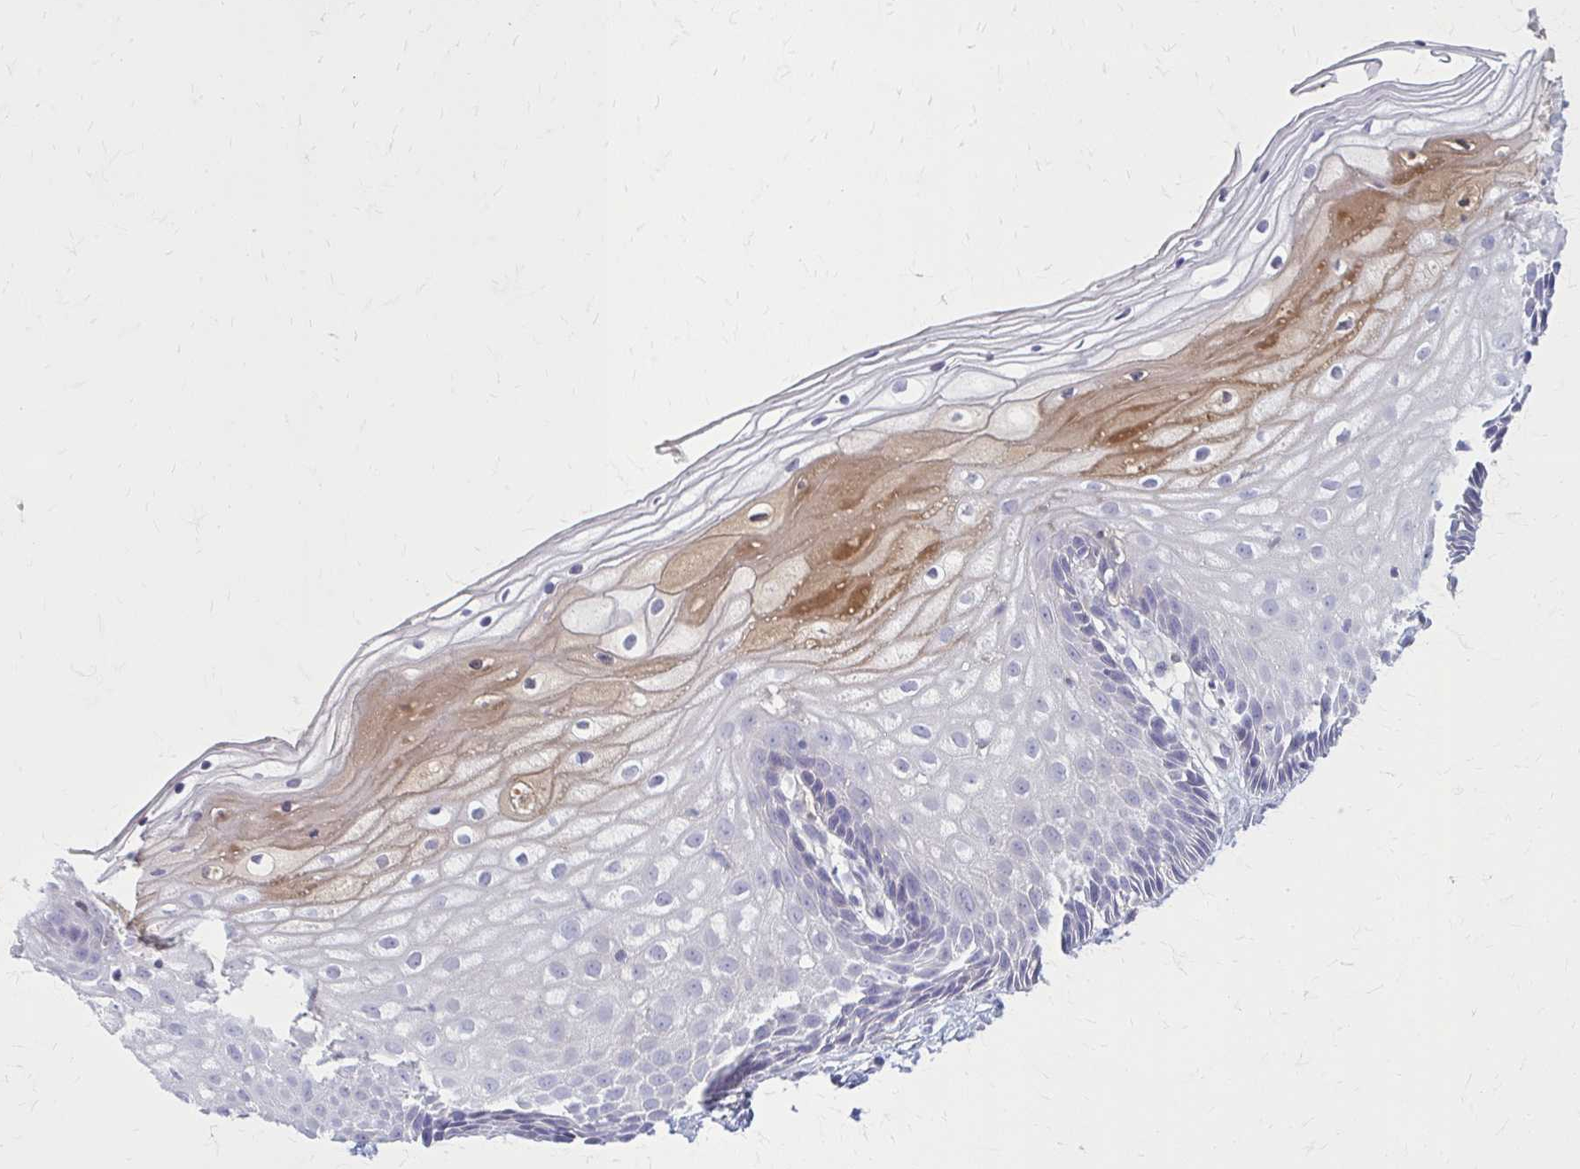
{"staining": {"intensity": "negative", "quantity": "none", "location": "none"}, "tissue": "cervix", "cell_type": "Glandular cells", "image_type": "normal", "snomed": [{"axis": "morphology", "description": "Normal tissue, NOS"}, {"axis": "topography", "description": "Cervix"}], "caption": "Immunohistochemical staining of normal cervix displays no significant expression in glandular cells. (DAB IHC visualized using brightfield microscopy, high magnification).", "gene": "SERPIND1", "patient": {"sex": "female", "age": 36}}